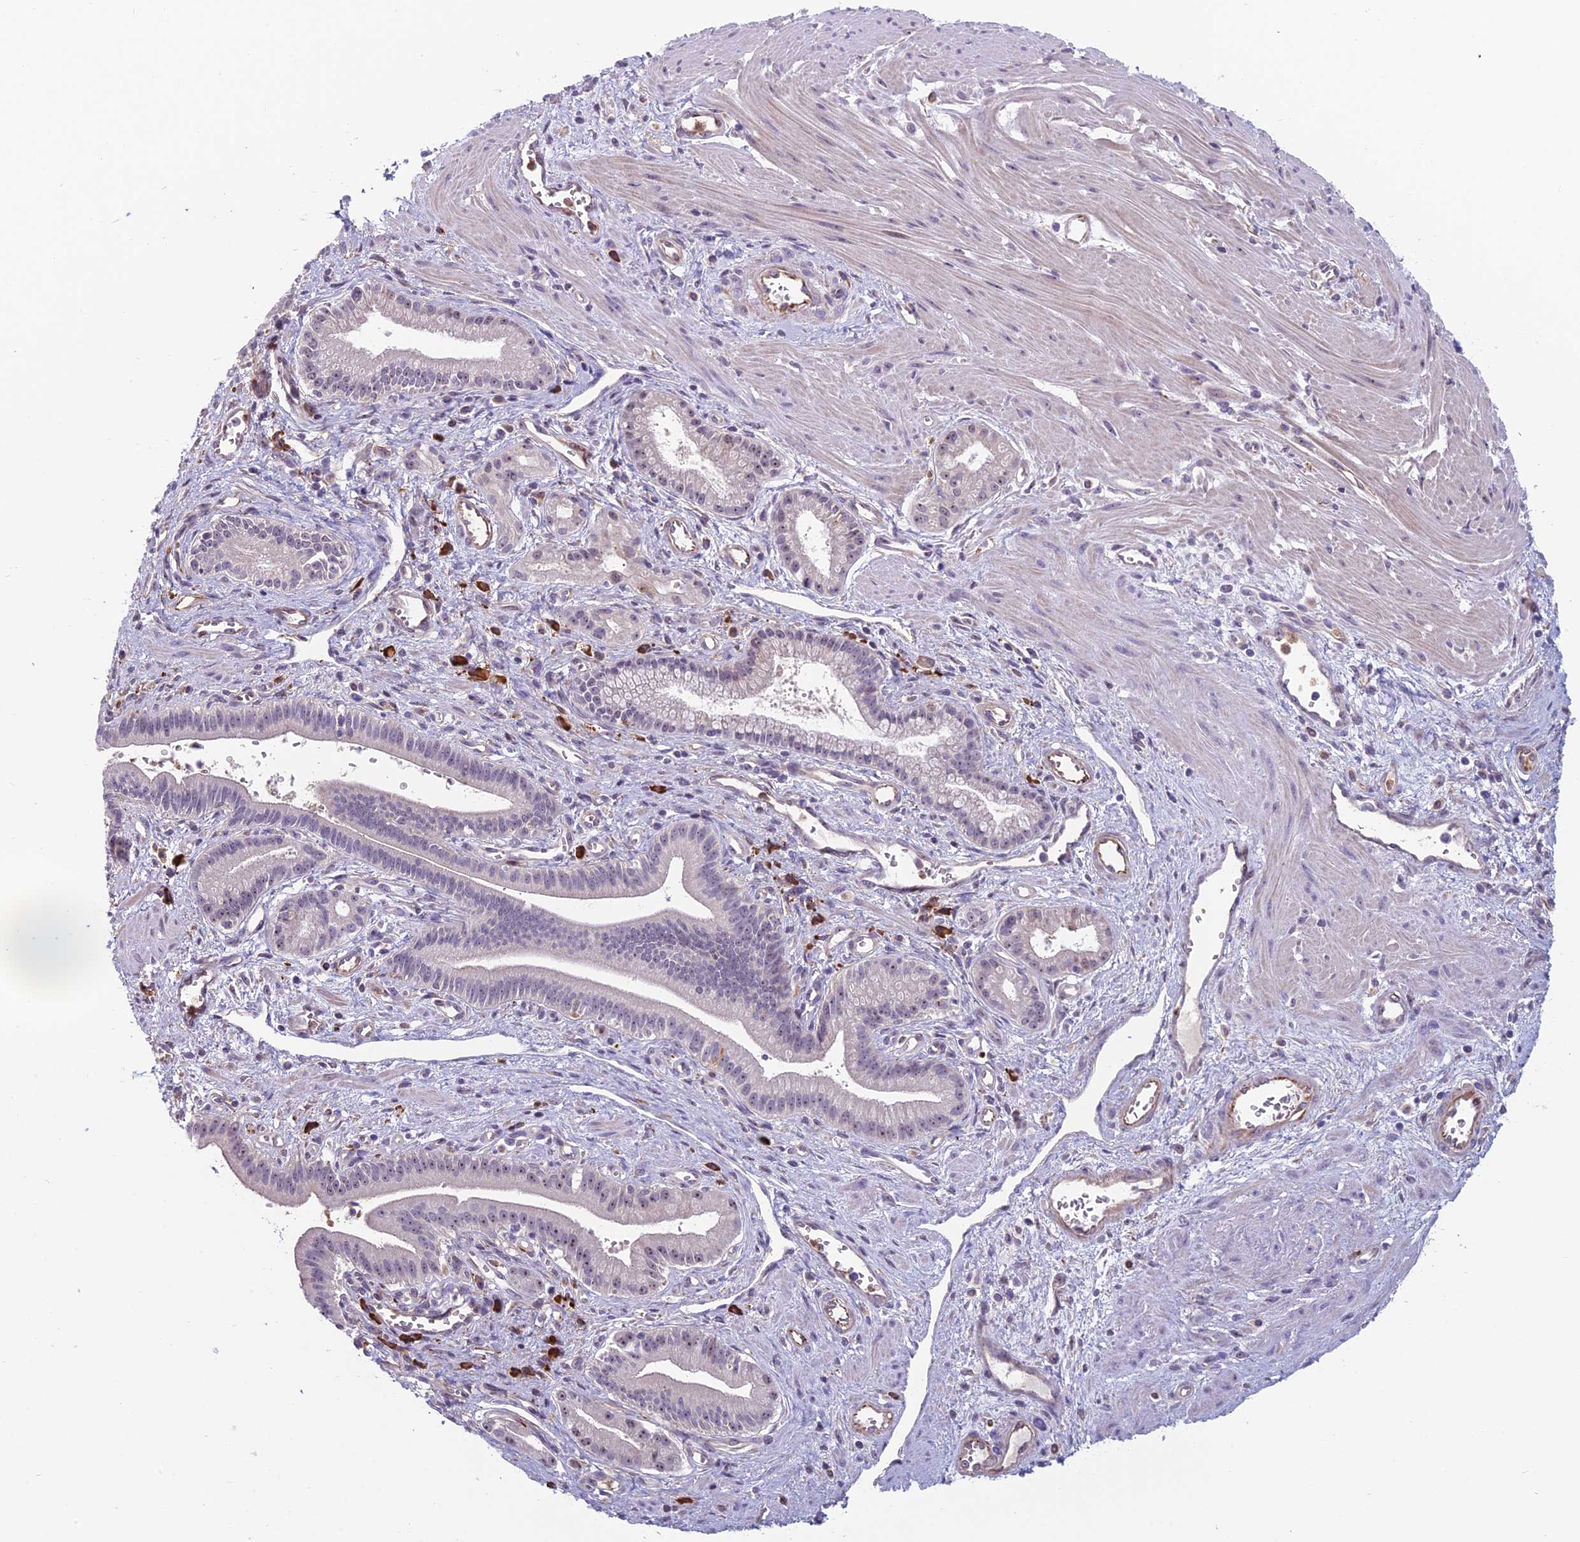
{"staining": {"intensity": "weak", "quantity": "25%-75%", "location": "nuclear"}, "tissue": "pancreatic cancer", "cell_type": "Tumor cells", "image_type": "cancer", "snomed": [{"axis": "morphology", "description": "Adenocarcinoma, NOS"}, {"axis": "topography", "description": "Pancreas"}], "caption": "Immunohistochemical staining of human adenocarcinoma (pancreatic) exhibits weak nuclear protein staining in approximately 25%-75% of tumor cells.", "gene": "NOC2L", "patient": {"sex": "male", "age": 78}}